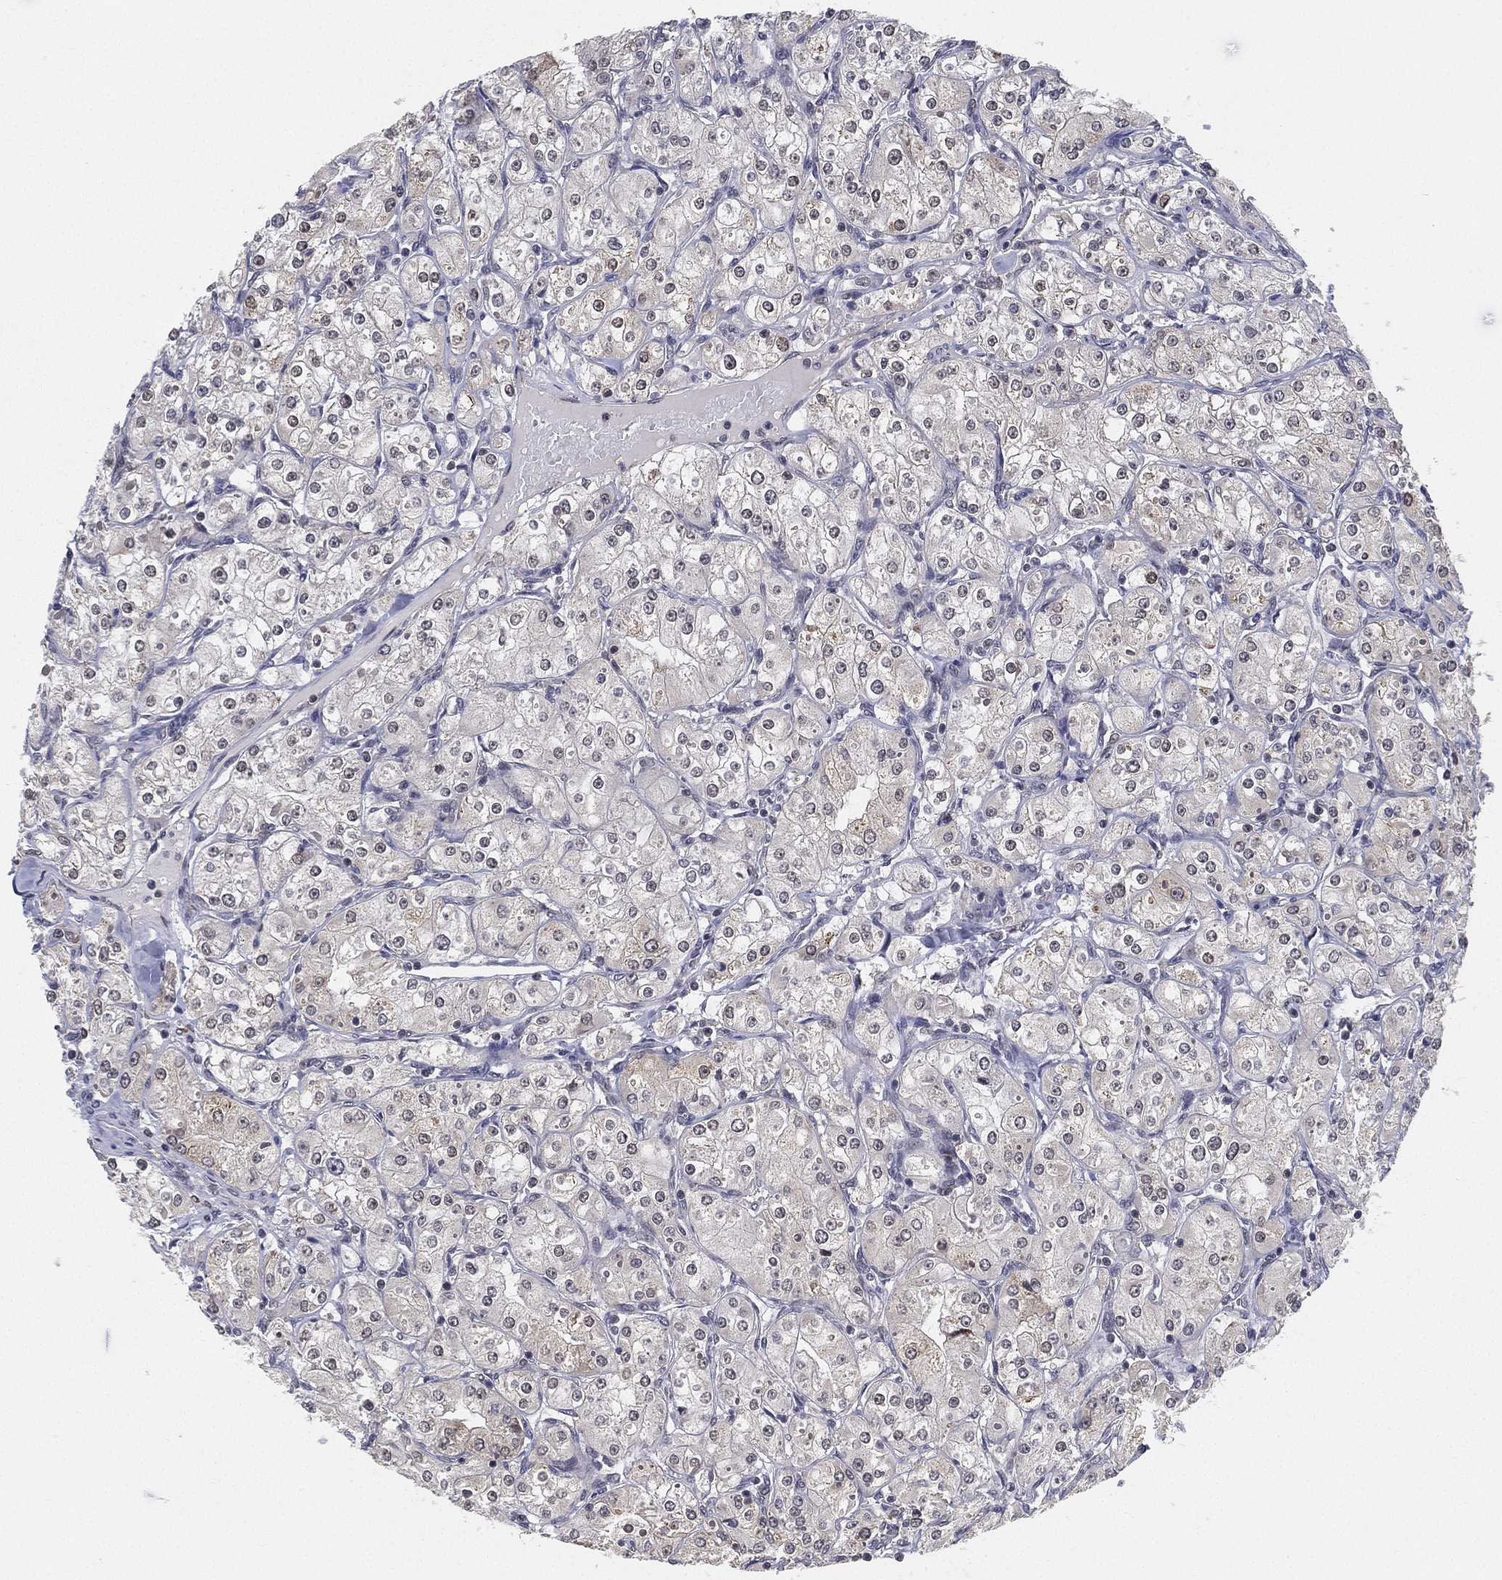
{"staining": {"intensity": "negative", "quantity": "none", "location": "none"}, "tissue": "renal cancer", "cell_type": "Tumor cells", "image_type": "cancer", "snomed": [{"axis": "morphology", "description": "Adenocarcinoma, NOS"}, {"axis": "topography", "description": "Kidney"}], "caption": "This is a image of immunohistochemistry (IHC) staining of renal cancer, which shows no staining in tumor cells.", "gene": "PPP1R16B", "patient": {"sex": "male", "age": 77}}